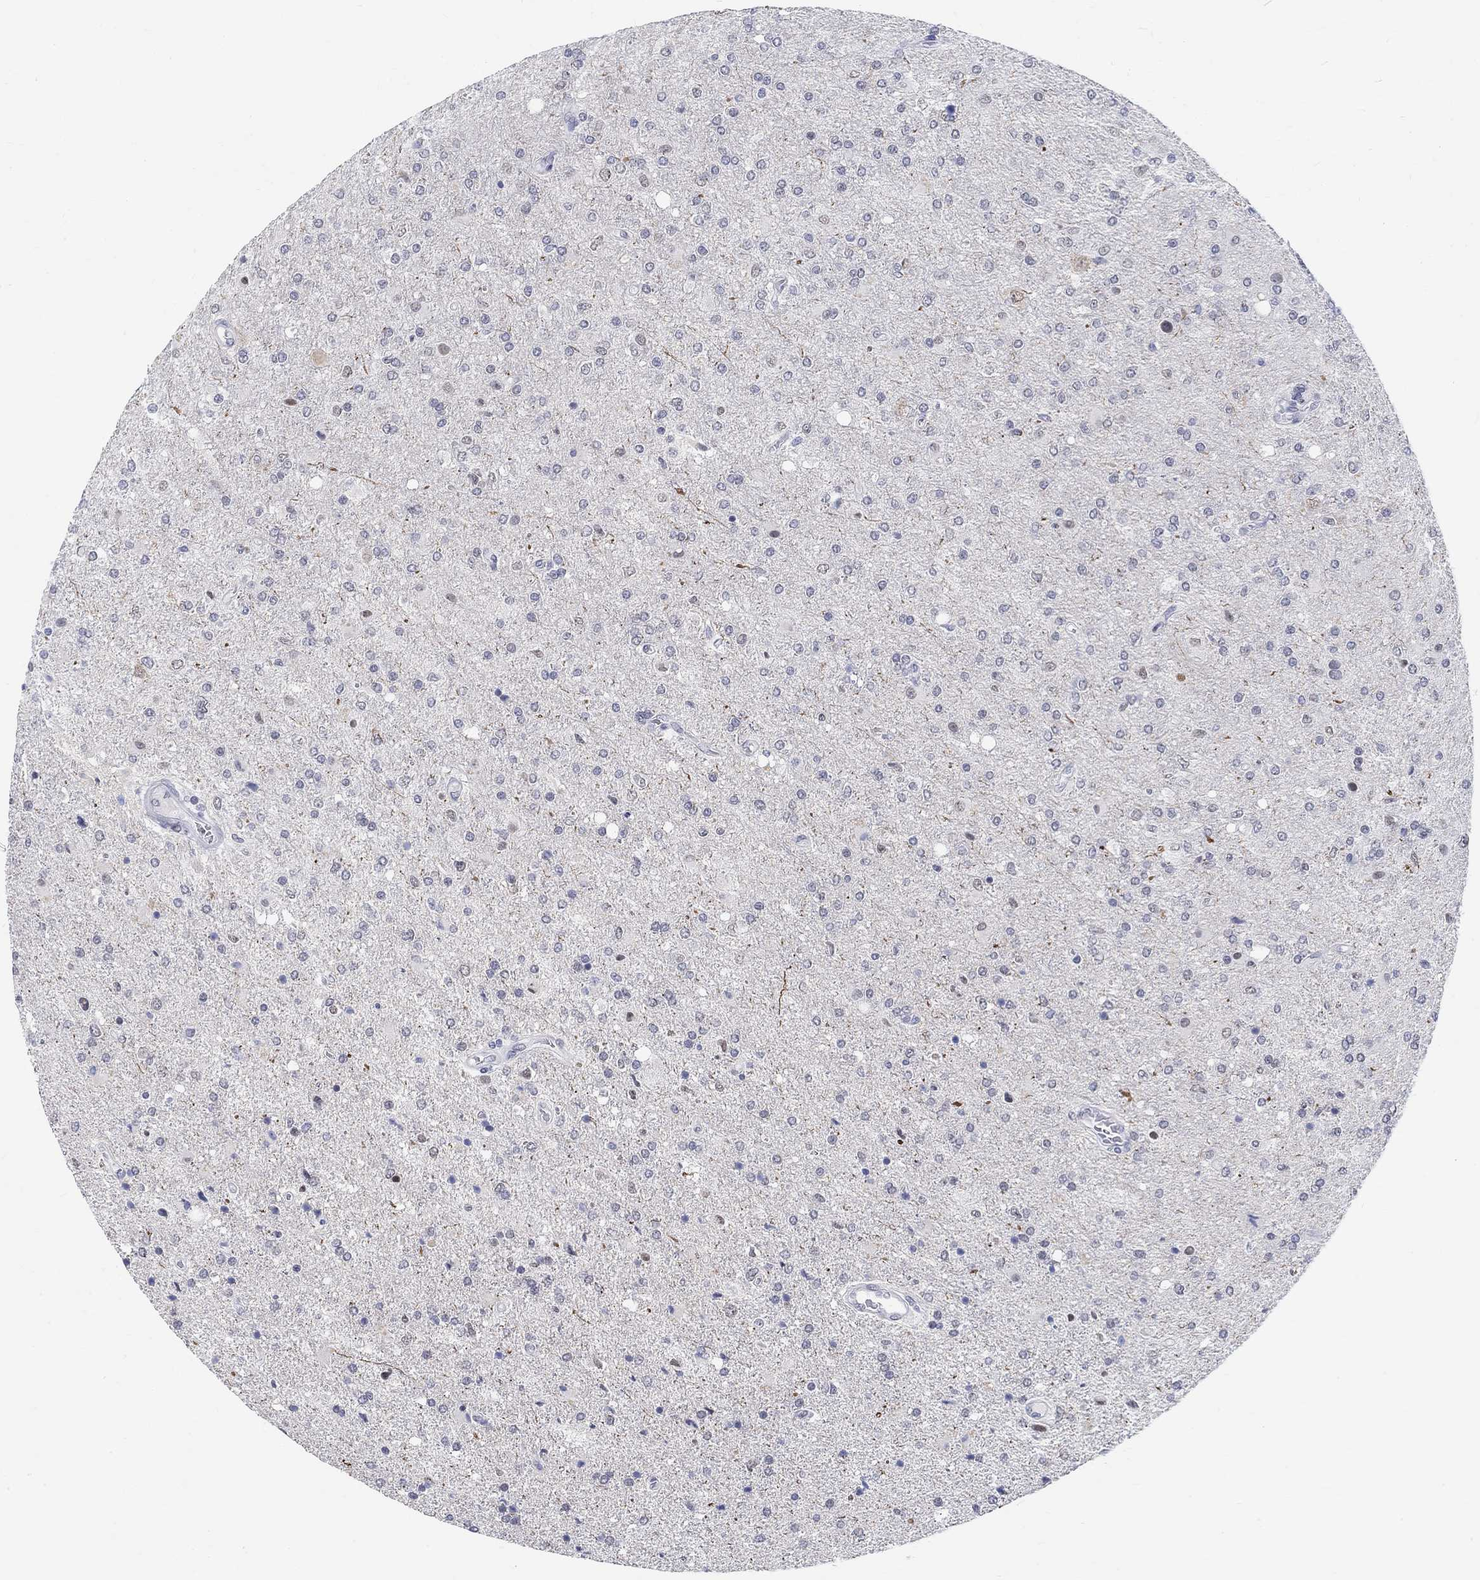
{"staining": {"intensity": "negative", "quantity": "none", "location": "none"}, "tissue": "glioma", "cell_type": "Tumor cells", "image_type": "cancer", "snomed": [{"axis": "morphology", "description": "Glioma, malignant, High grade"}, {"axis": "topography", "description": "Cerebral cortex"}], "caption": "Tumor cells are negative for brown protein staining in glioma.", "gene": "ANKS1B", "patient": {"sex": "male", "age": 70}}